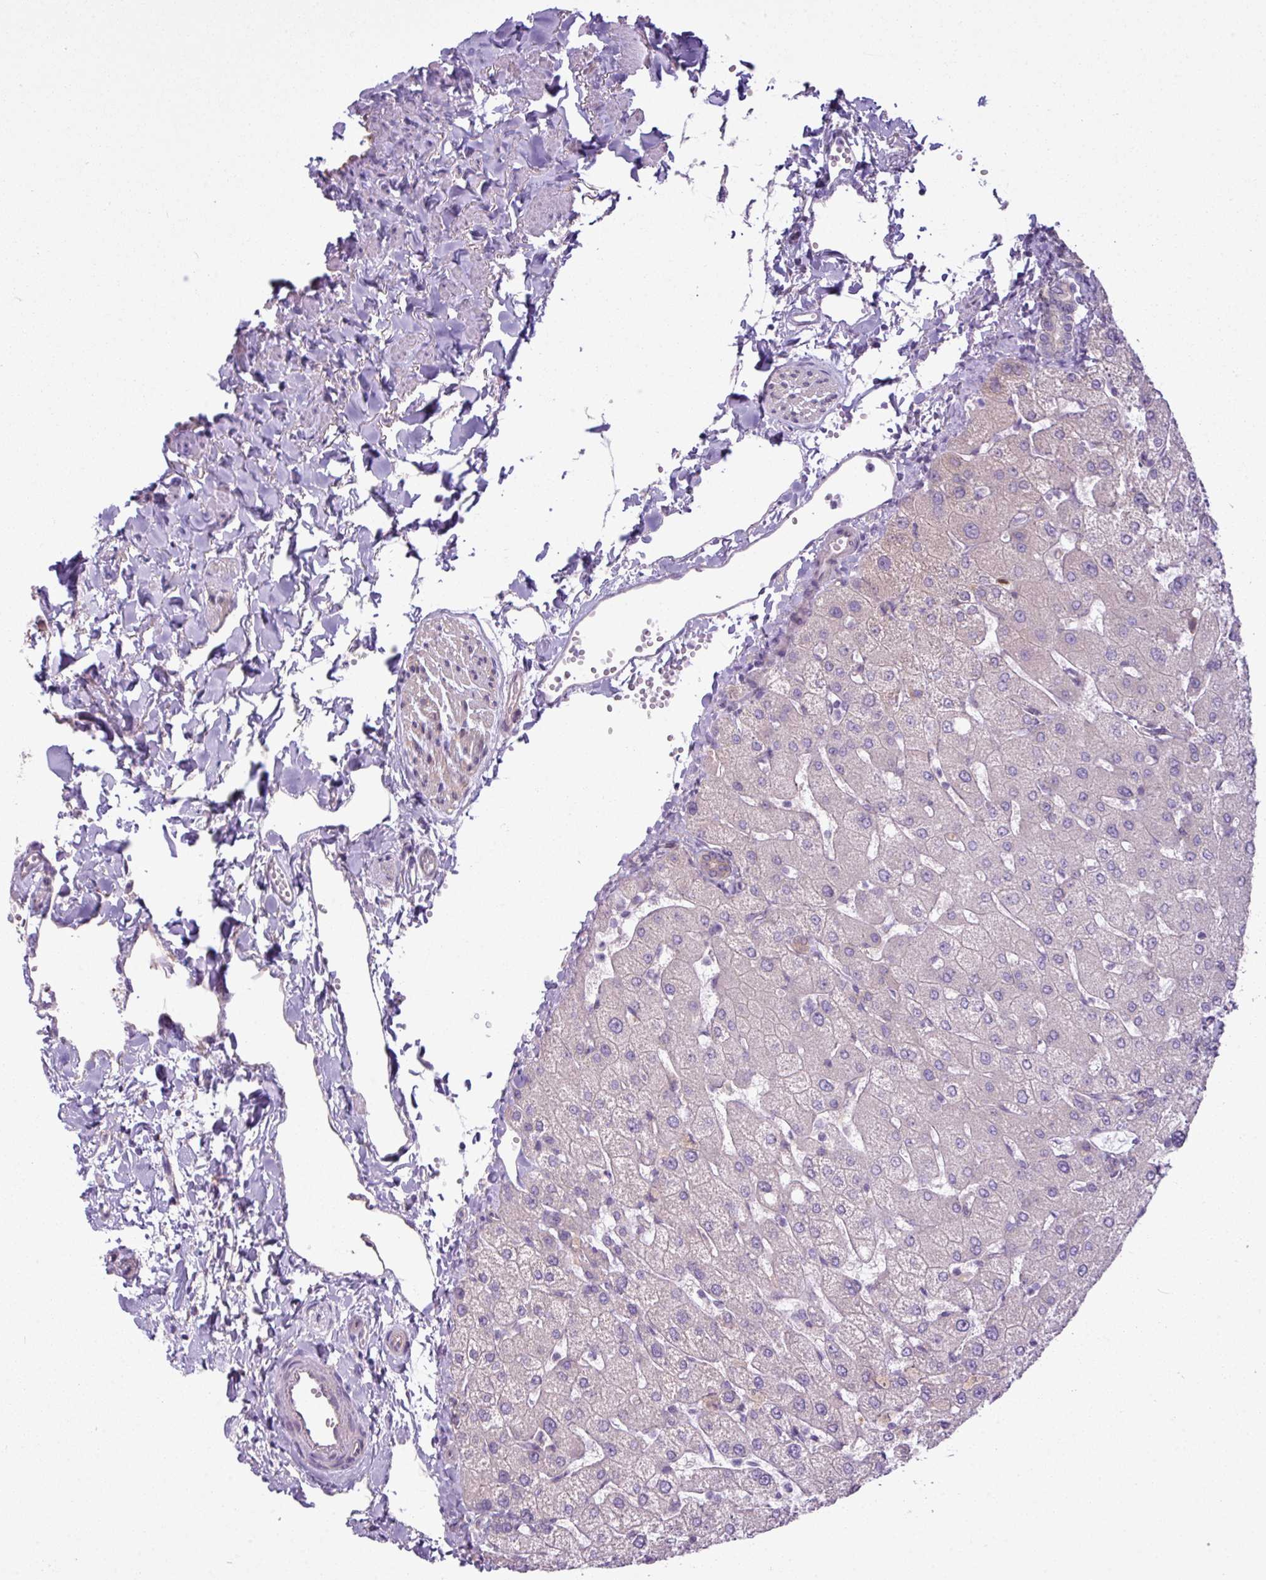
{"staining": {"intensity": "weak", "quantity": ">75%", "location": "cytoplasmic/membranous"}, "tissue": "liver", "cell_type": "Cholangiocytes", "image_type": "normal", "snomed": [{"axis": "morphology", "description": "Normal tissue, NOS"}, {"axis": "topography", "description": "Liver"}], "caption": "Weak cytoplasmic/membranous positivity is identified in approximately >75% of cholangiocytes in benign liver. Using DAB (3,3'-diaminobenzidine) (brown) and hematoxylin (blue) stains, captured at high magnification using brightfield microscopy.", "gene": "CAMK2A", "patient": {"sex": "female", "age": 54}}